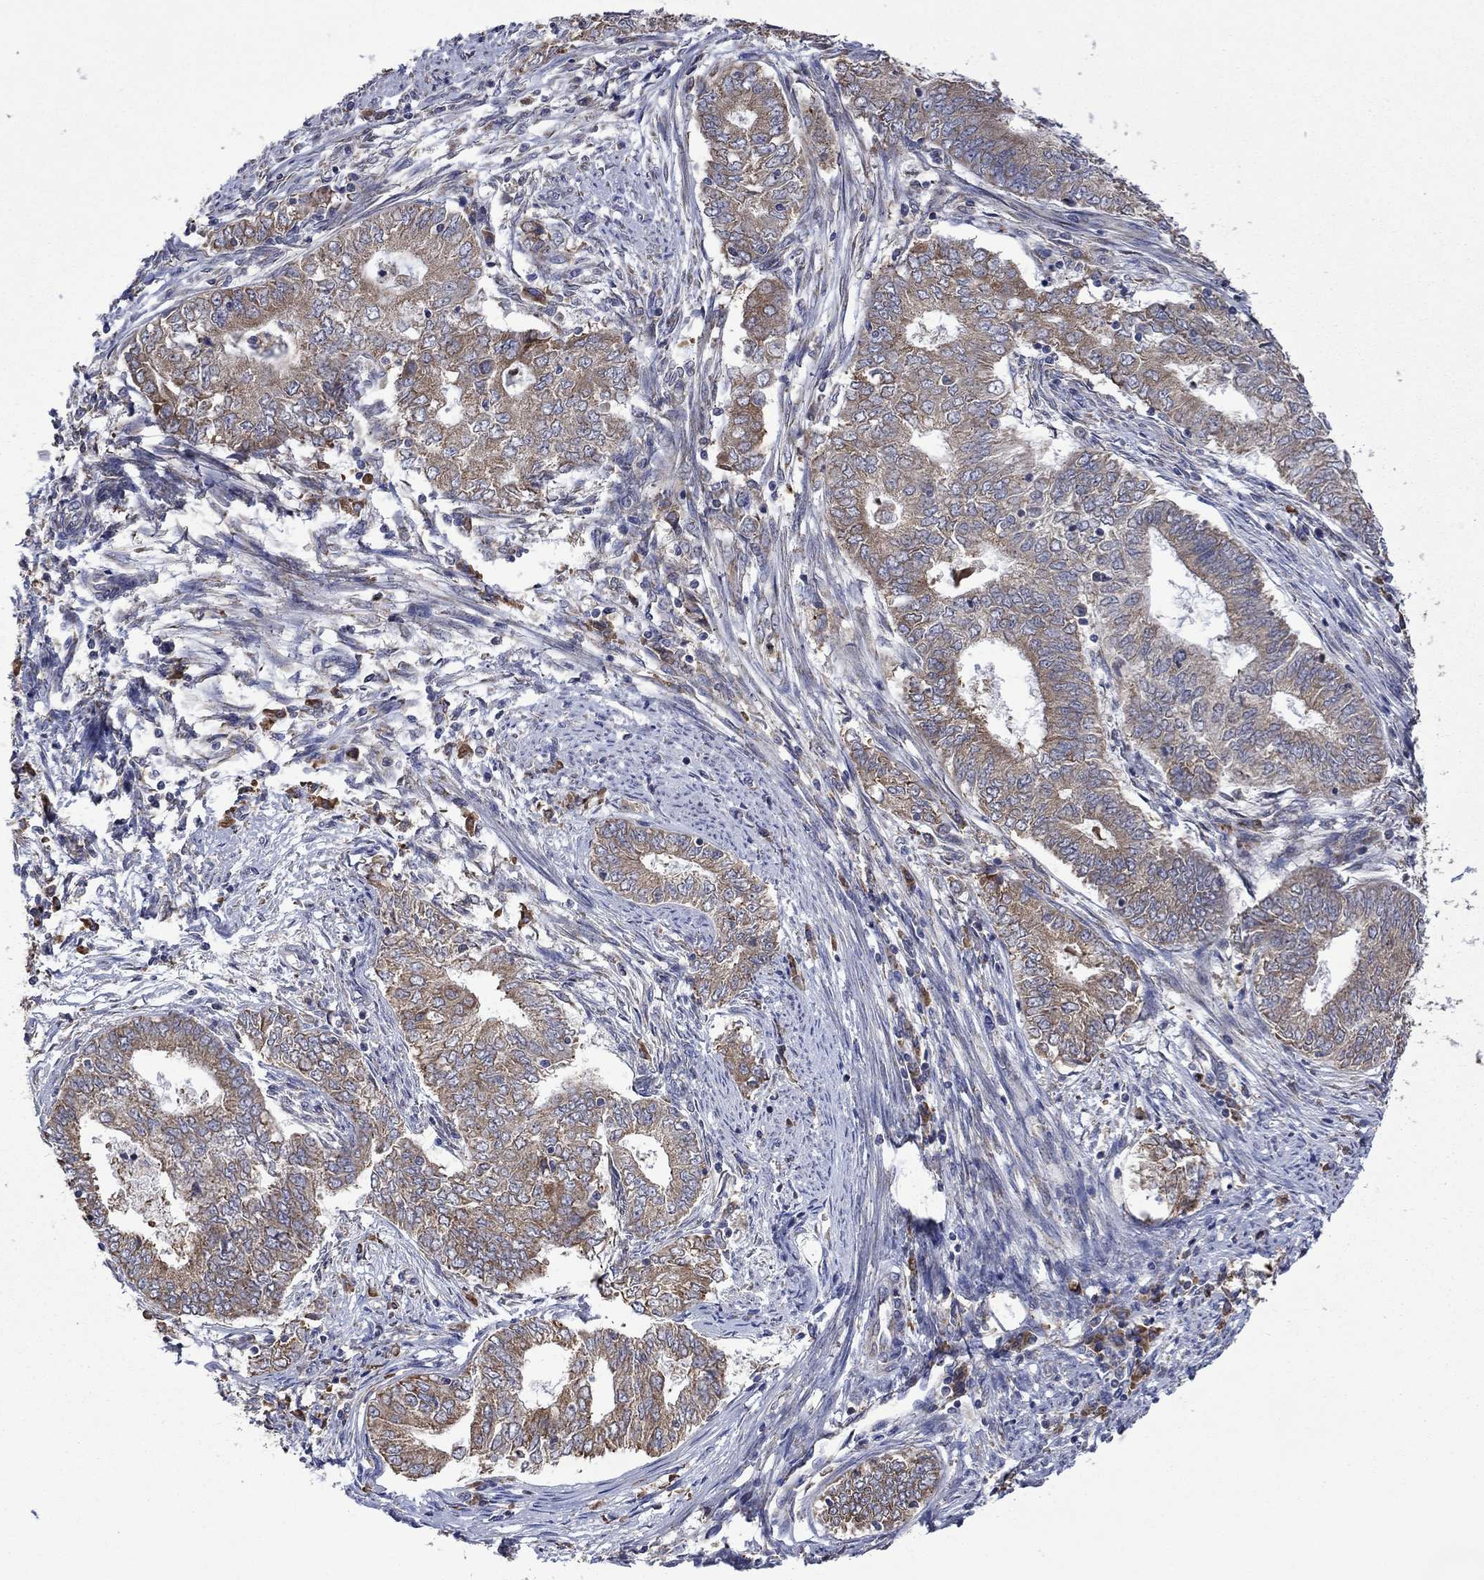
{"staining": {"intensity": "moderate", "quantity": "25%-75%", "location": "cytoplasmic/membranous"}, "tissue": "endometrial cancer", "cell_type": "Tumor cells", "image_type": "cancer", "snomed": [{"axis": "morphology", "description": "Adenocarcinoma, NOS"}, {"axis": "topography", "description": "Endometrium"}], "caption": "Brown immunohistochemical staining in endometrial cancer (adenocarcinoma) reveals moderate cytoplasmic/membranous staining in about 25%-75% of tumor cells.", "gene": "FURIN", "patient": {"sex": "female", "age": 62}}